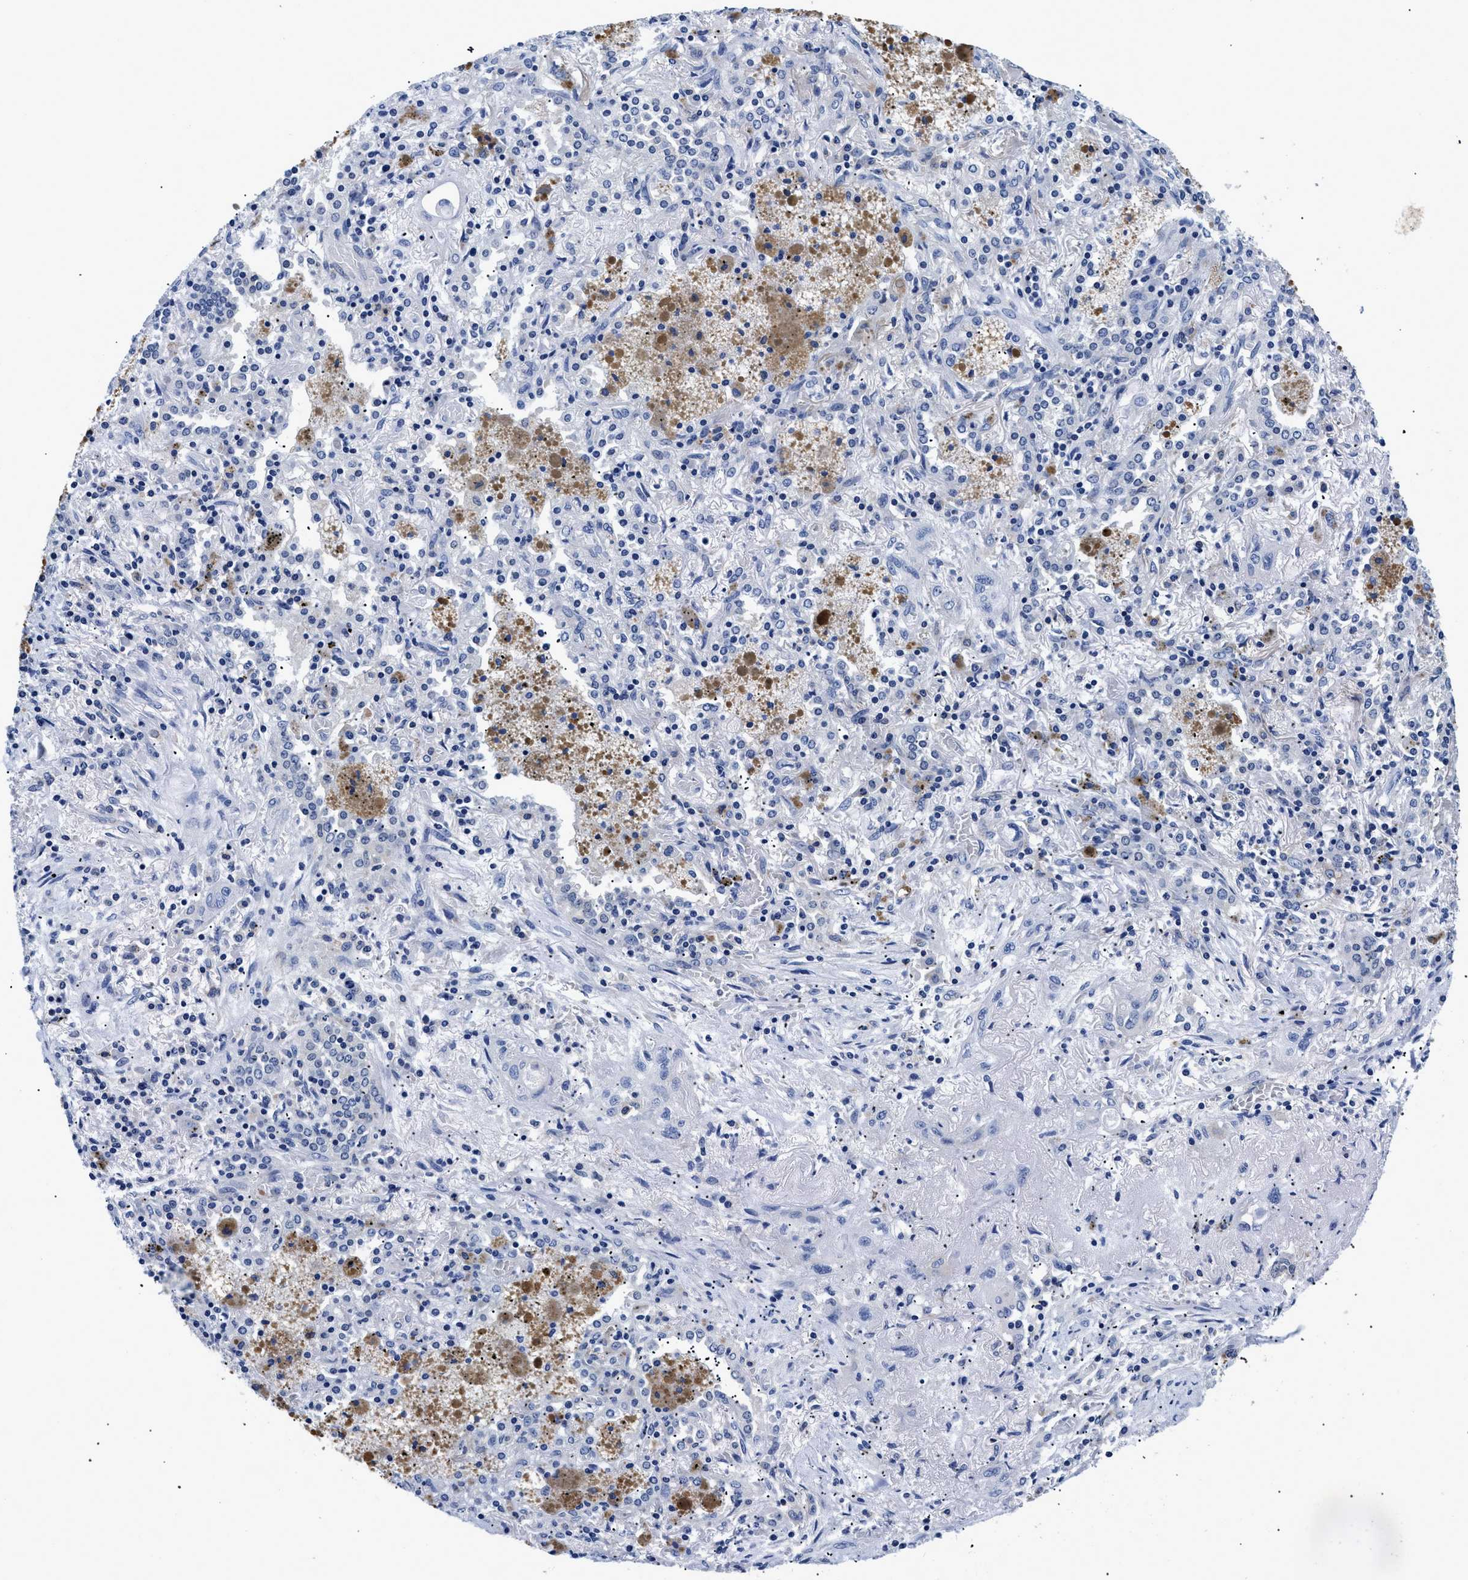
{"staining": {"intensity": "negative", "quantity": "none", "location": "none"}, "tissue": "lung cancer", "cell_type": "Tumor cells", "image_type": "cancer", "snomed": [{"axis": "morphology", "description": "Squamous cell carcinoma, NOS"}, {"axis": "topography", "description": "Lung"}], "caption": "The image exhibits no staining of tumor cells in lung cancer (squamous cell carcinoma). (DAB (3,3'-diaminobenzidine) immunohistochemistry (IHC) visualized using brightfield microscopy, high magnification).", "gene": "MEA1", "patient": {"sex": "female", "age": 47}}